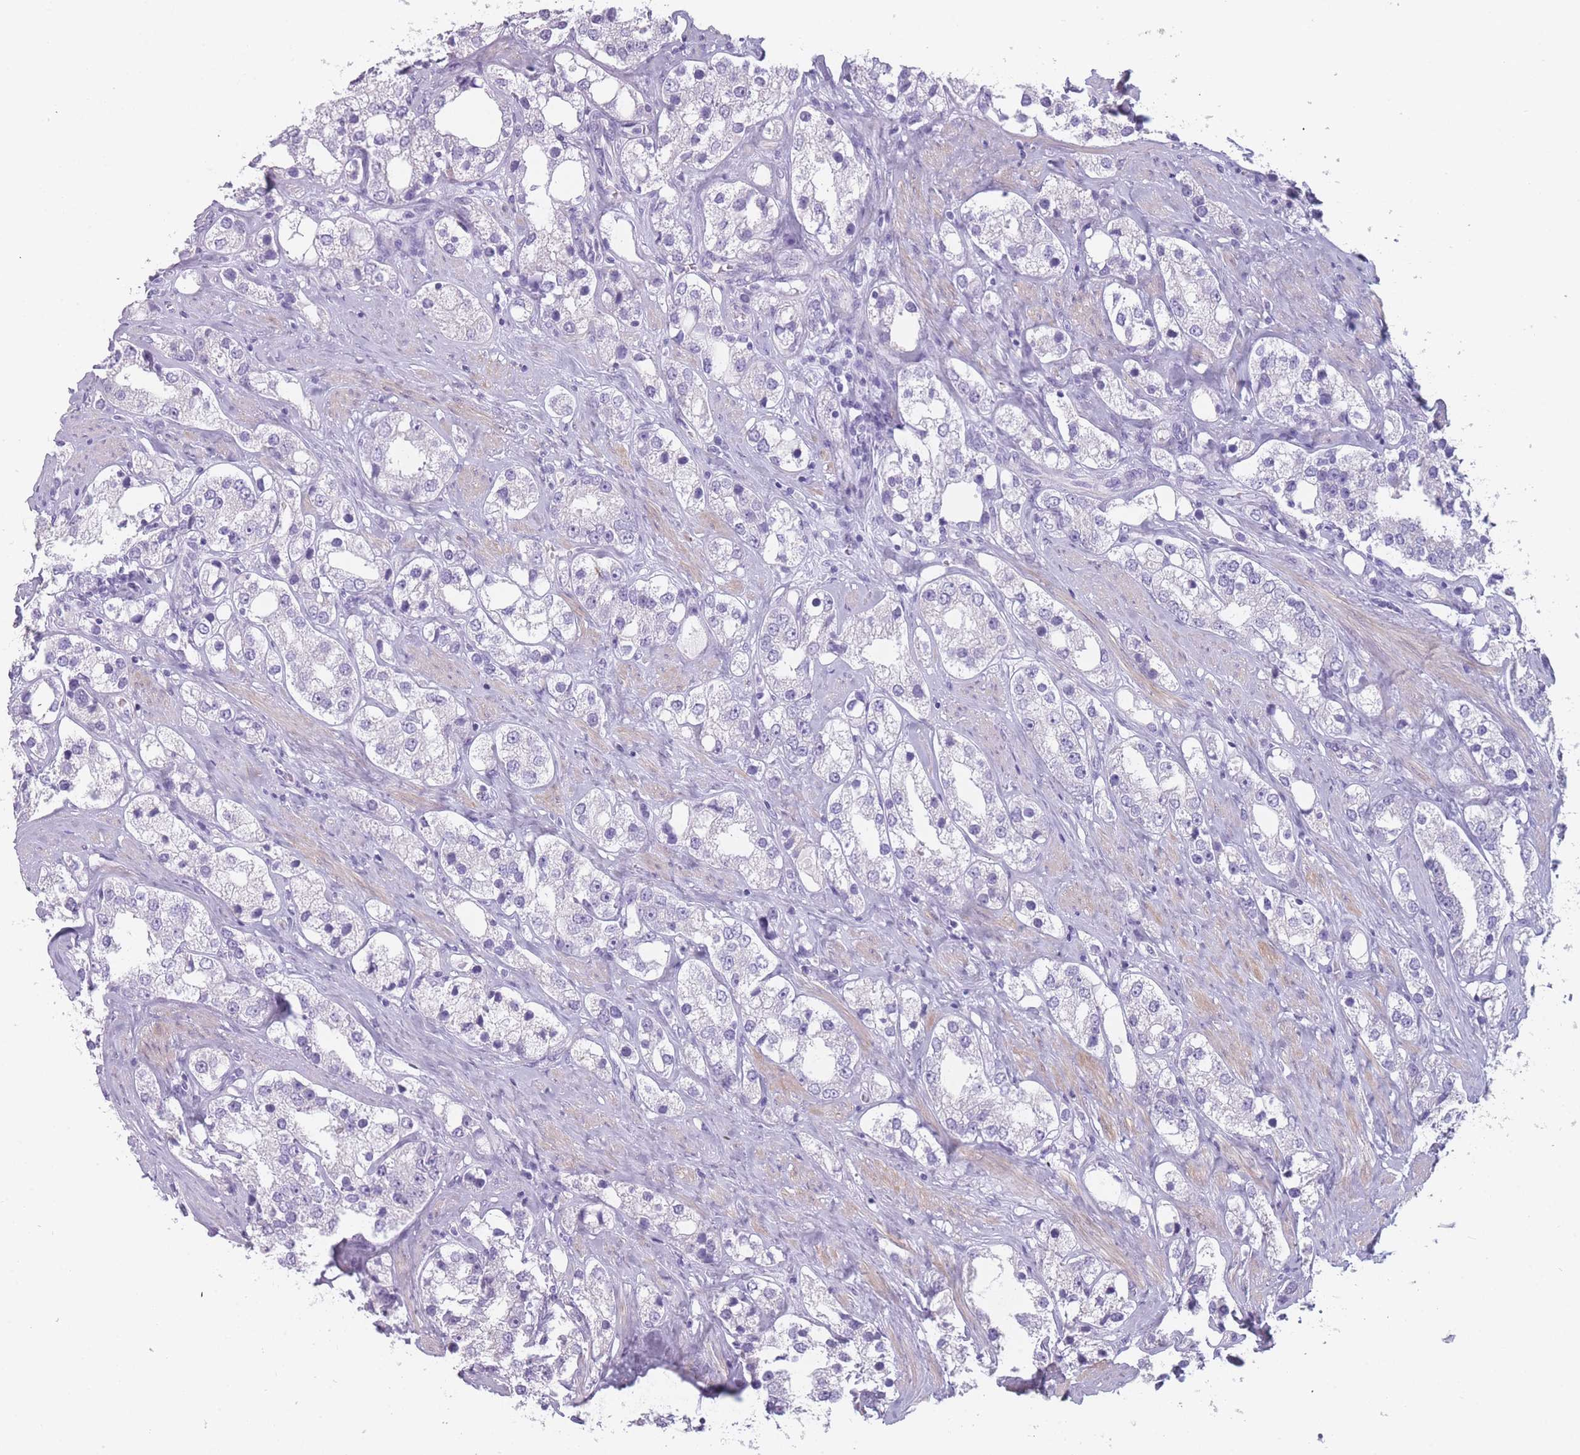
{"staining": {"intensity": "negative", "quantity": "none", "location": "none"}, "tissue": "prostate cancer", "cell_type": "Tumor cells", "image_type": "cancer", "snomed": [{"axis": "morphology", "description": "Adenocarcinoma, NOS"}, {"axis": "topography", "description": "Prostate"}], "caption": "High magnification brightfield microscopy of prostate cancer stained with DAB (3,3'-diaminobenzidine) (brown) and counterstained with hematoxylin (blue): tumor cells show no significant expression.", "gene": "PPFIA3", "patient": {"sex": "male", "age": 79}}